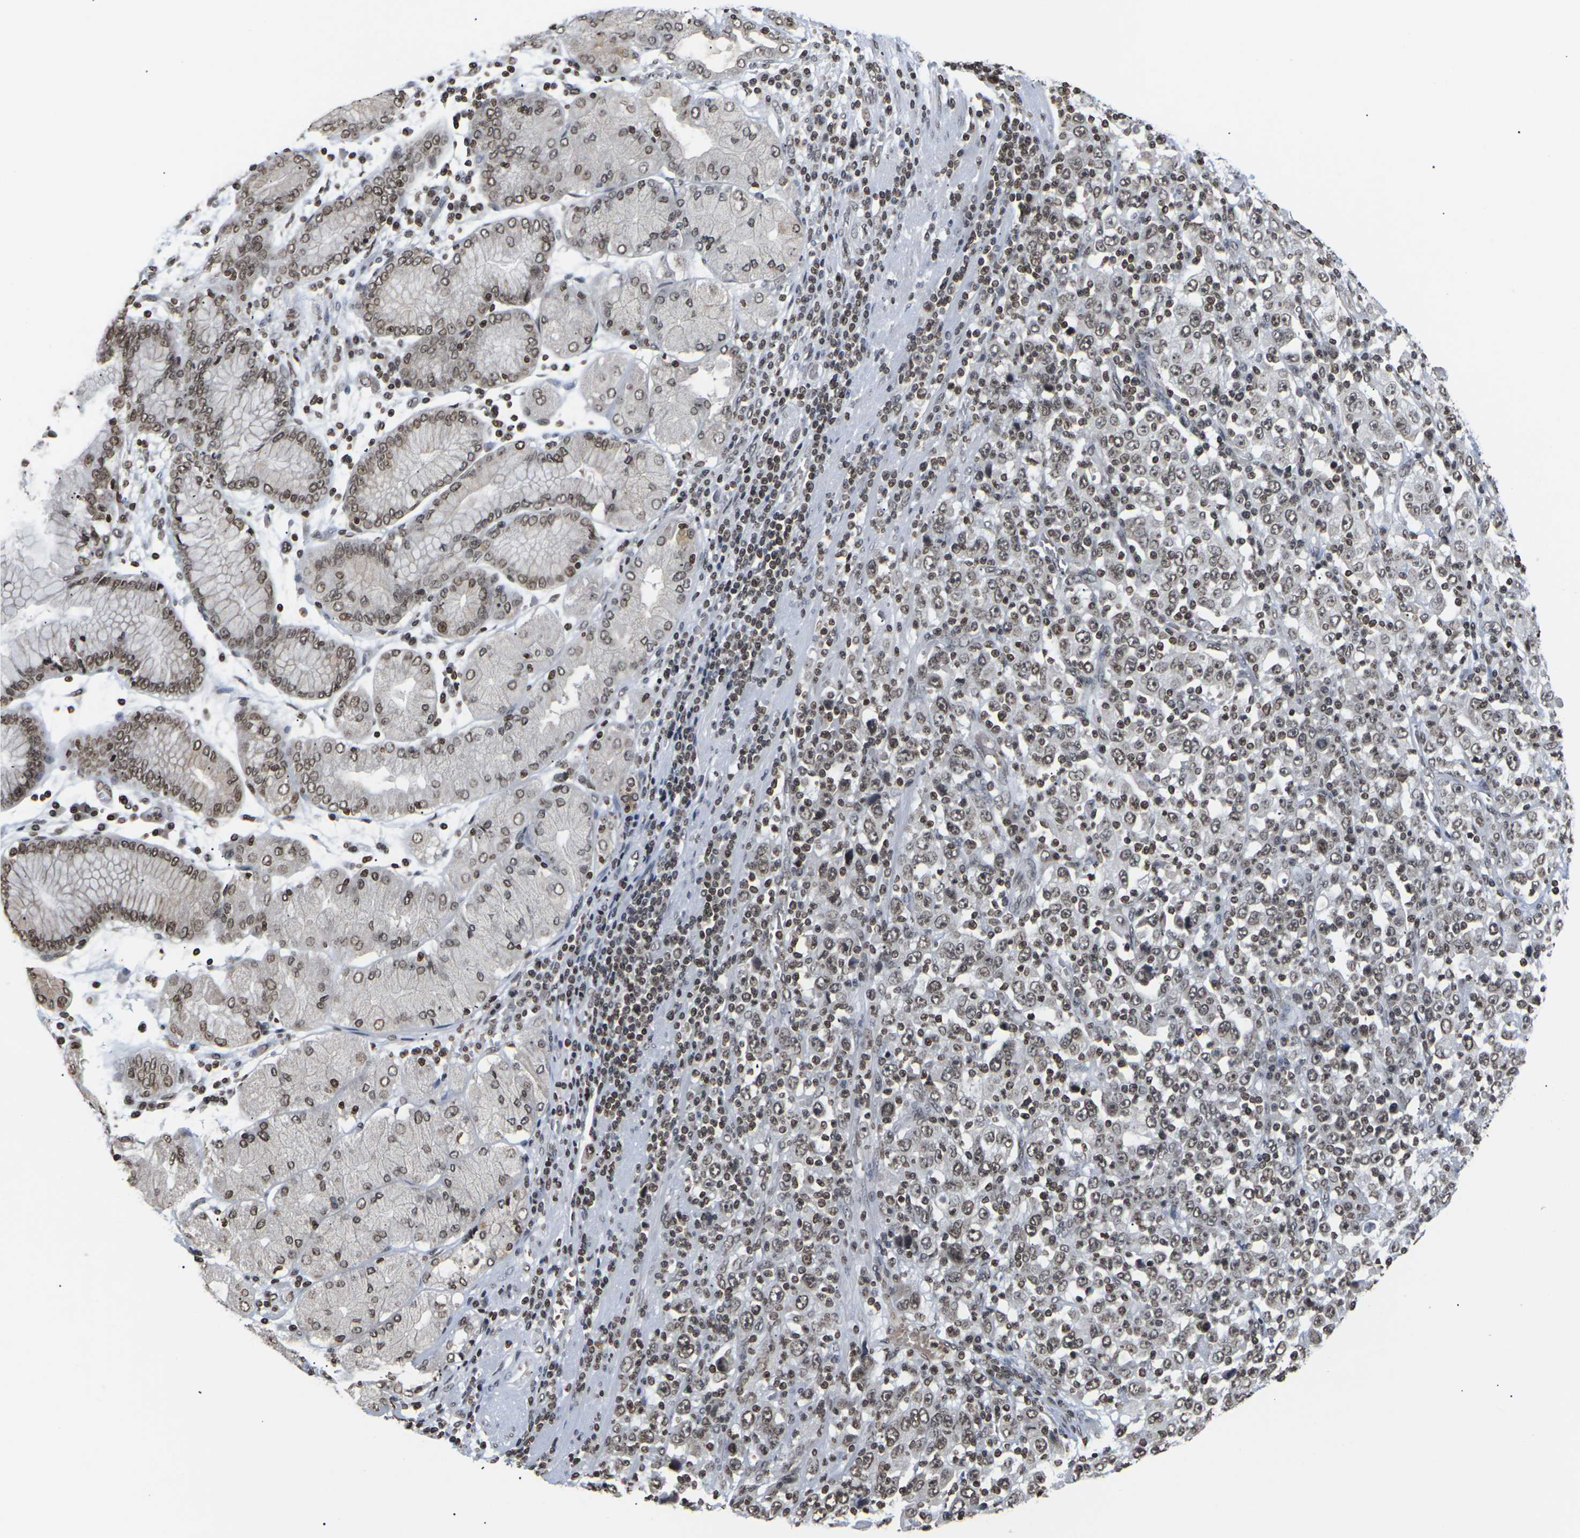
{"staining": {"intensity": "moderate", "quantity": ">75%", "location": "nuclear"}, "tissue": "stomach cancer", "cell_type": "Tumor cells", "image_type": "cancer", "snomed": [{"axis": "morphology", "description": "Normal tissue, NOS"}, {"axis": "morphology", "description": "Adenocarcinoma, NOS"}, {"axis": "topography", "description": "Stomach, upper"}, {"axis": "topography", "description": "Stomach"}], "caption": "Protein staining of stomach adenocarcinoma tissue shows moderate nuclear staining in approximately >75% of tumor cells.", "gene": "ETV5", "patient": {"sex": "male", "age": 59}}